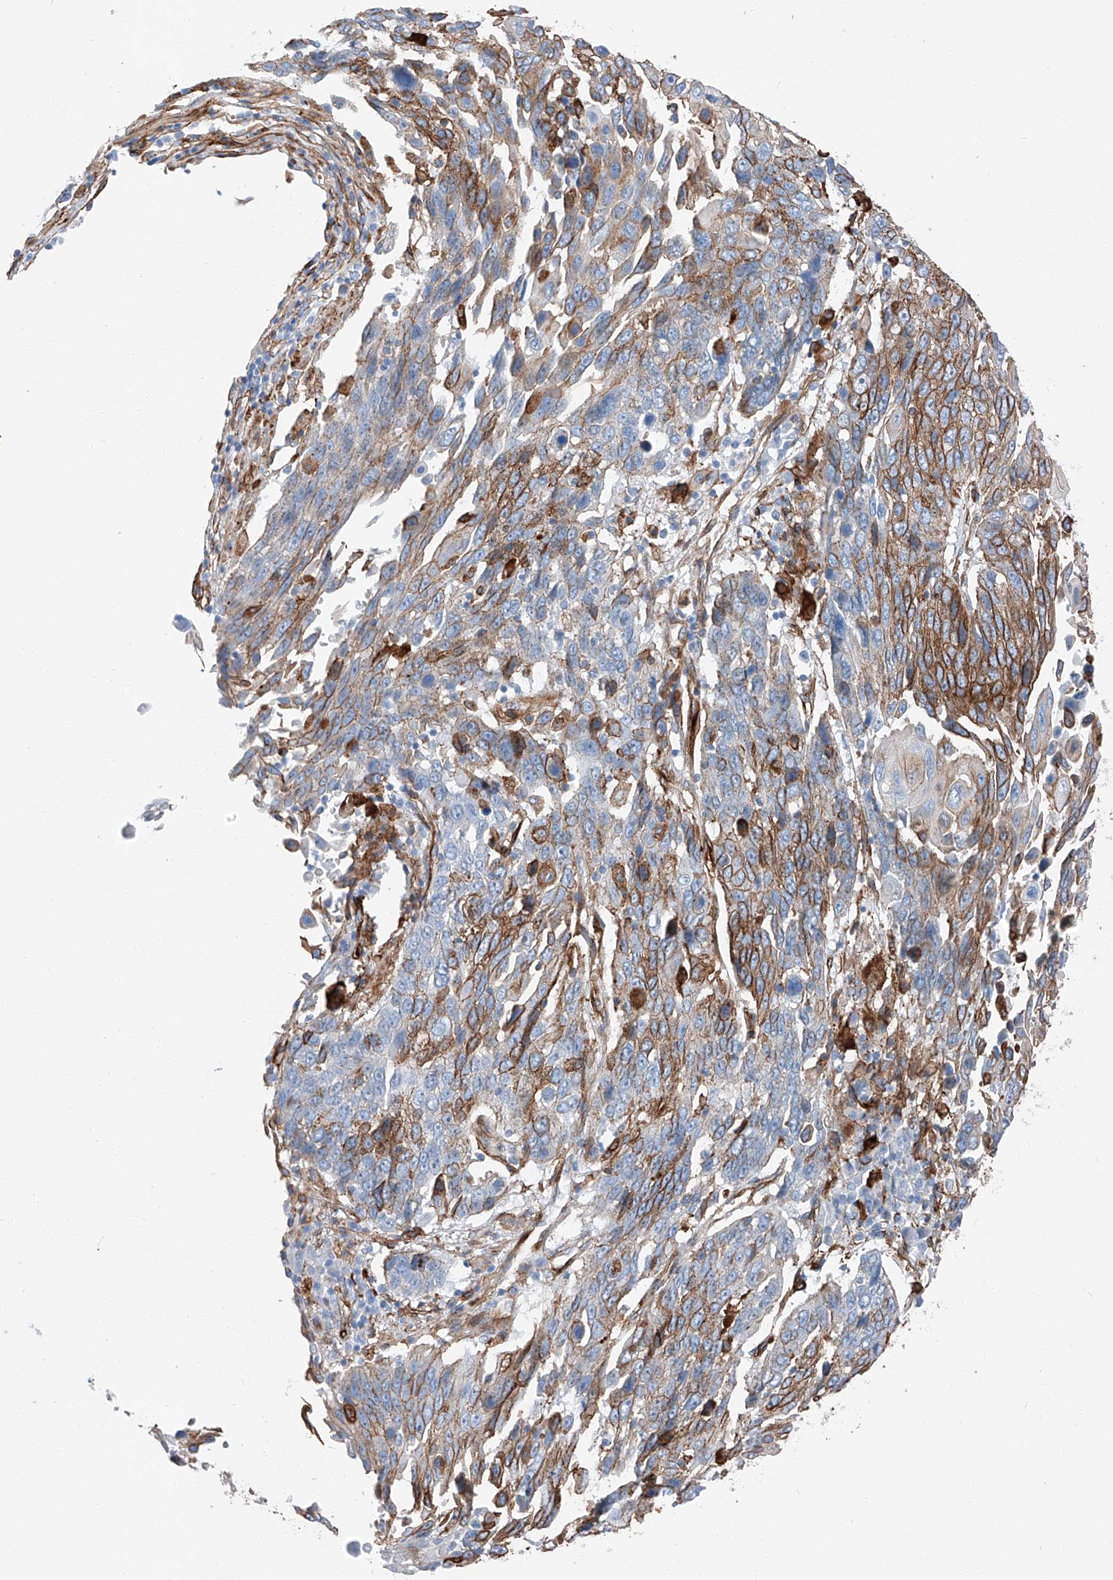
{"staining": {"intensity": "moderate", "quantity": "25%-75%", "location": "cytoplasmic/membranous"}, "tissue": "lung cancer", "cell_type": "Tumor cells", "image_type": "cancer", "snomed": [{"axis": "morphology", "description": "Squamous cell carcinoma, NOS"}, {"axis": "topography", "description": "Lung"}], "caption": "The histopathology image reveals staining of lung cancer, revealing moderate cytoplasmic/membranous protein expression (brown color) within tumor cells.", "gene": "ZNF804A", "patient": {"sex": "male", "age": 66}}